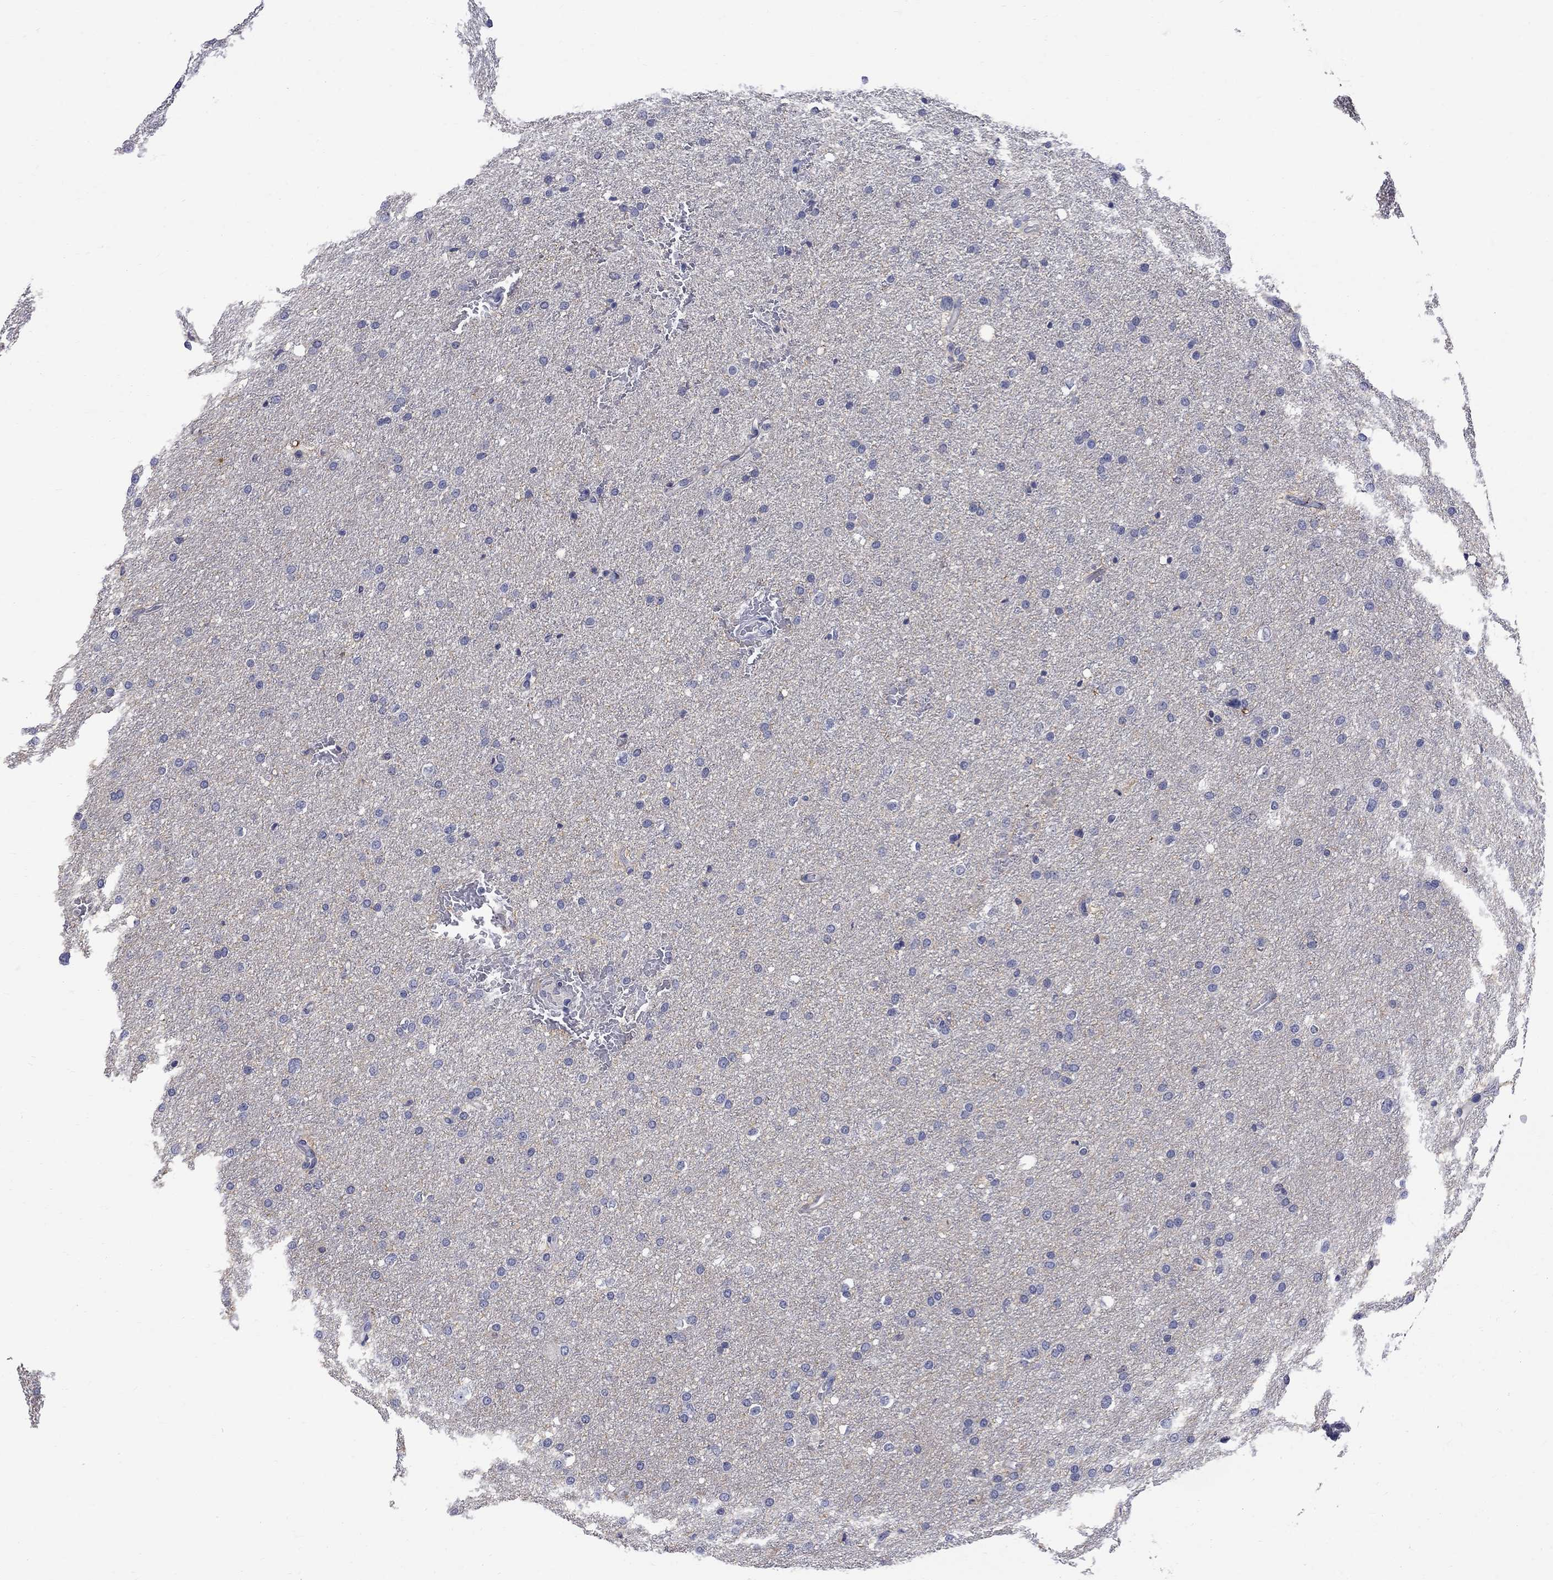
{"staining": {"intensity": "negative", "quantity": "none", "location": "none"}, "tissue": "glioma", "cell_type": "Tumor cells", "image_type": "cancer", "snomed": [{"axis": "morphology", "description": "Glioma, malignant, Low grade"}, {"axis": "topography", "description": "Brain"}], "caption": "Immunohistochemistry (IHC) of glioma displays no positivity in tumor cells.", "gene": "HKDC1", "patient": {"sex": "female", "age": 37}}